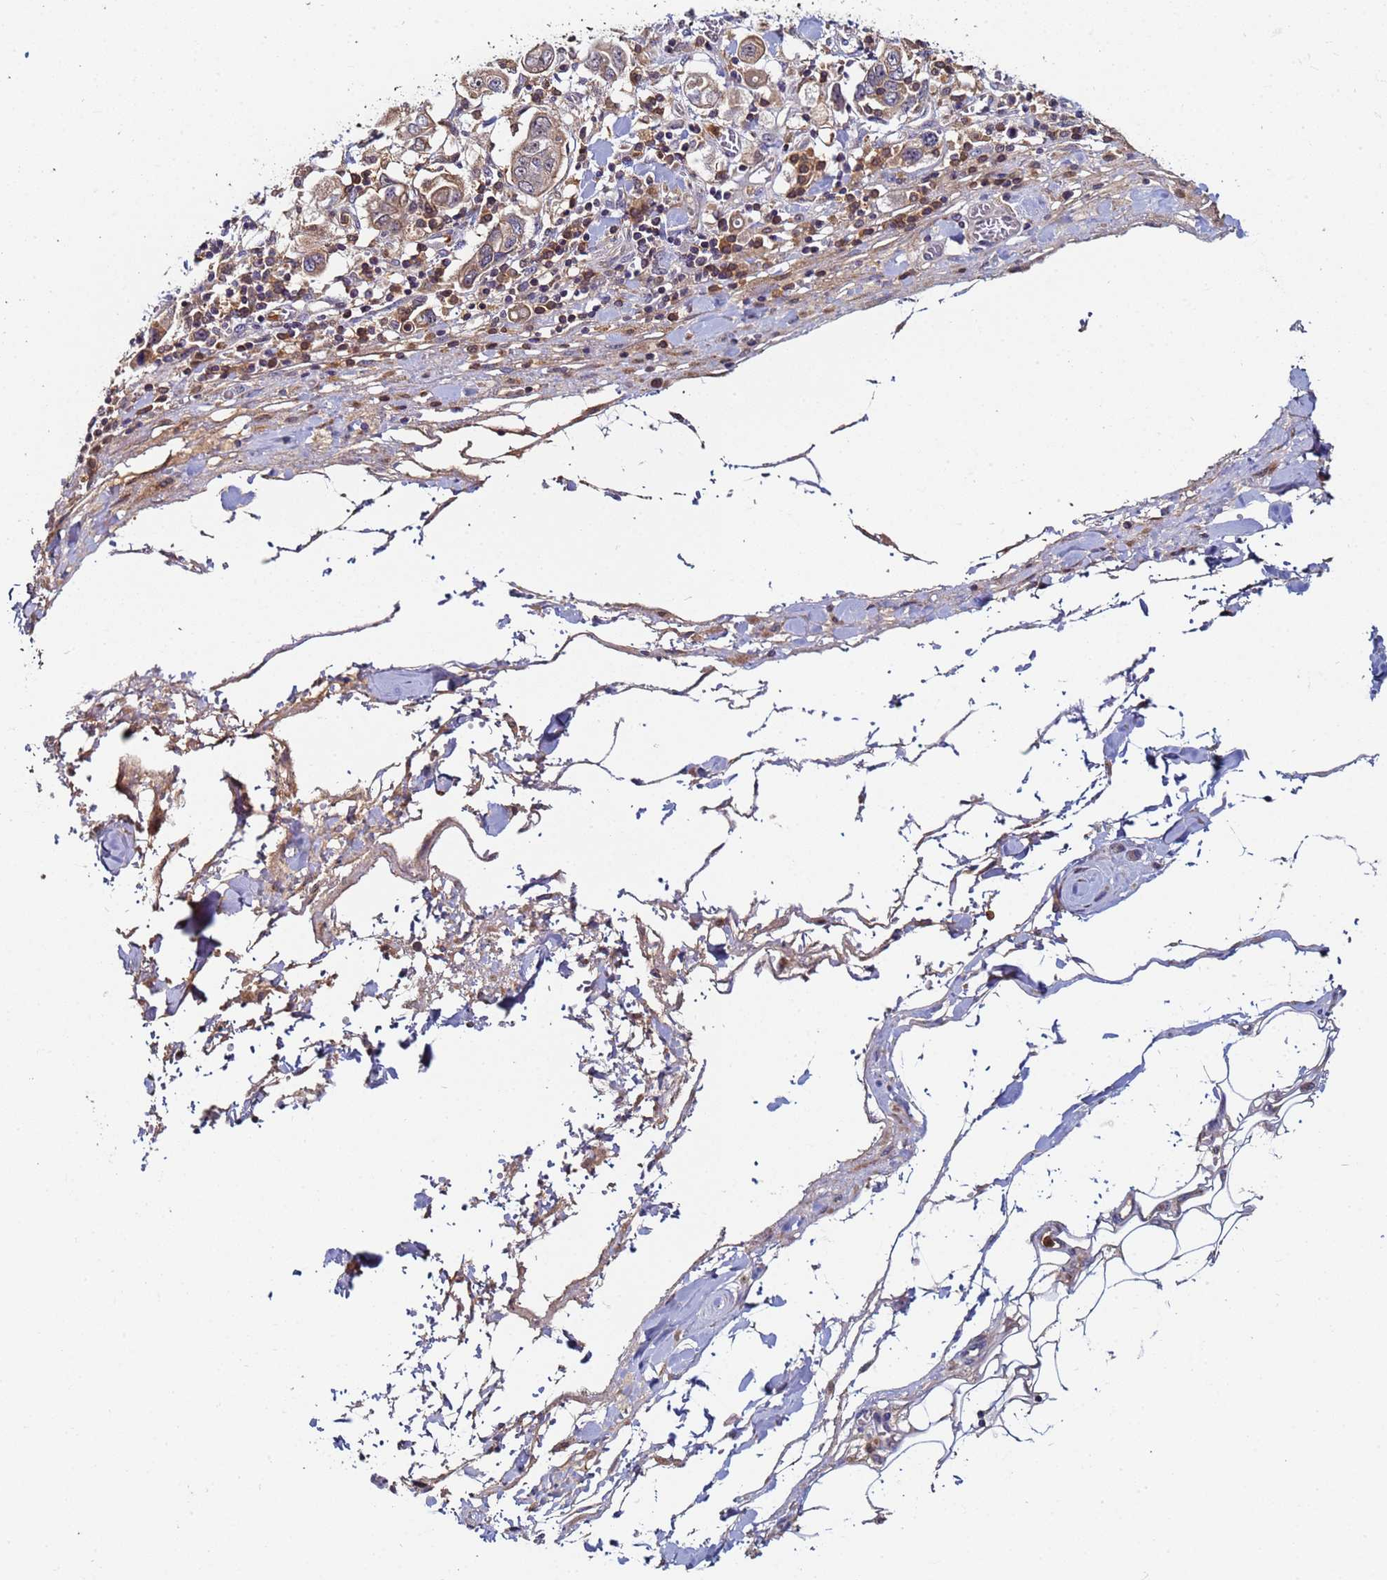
{"staining": {"intensity": "weak", "quantity": ">75%", "location": "cytoplasmic/membranous"}, "tissue": "stomach cancer", "cell_type": "Tumor cells", "image_type": "cancer", "snomed": [{"axis": "morphology", "description": "Adenocarcinoma, NOS"}, {"axis": "topography", "description": "Stomach, upper"}, {"axis": "topography", "description": "Stomach"}], "caption": "Immunohistochemical staining of human stomach cancer demonstrates weak cytoplasmic/membranous protein expression in about >75% of tumor cells.", "gene": "CCDC127", "patient": {"sex": "male", "age": 62}}